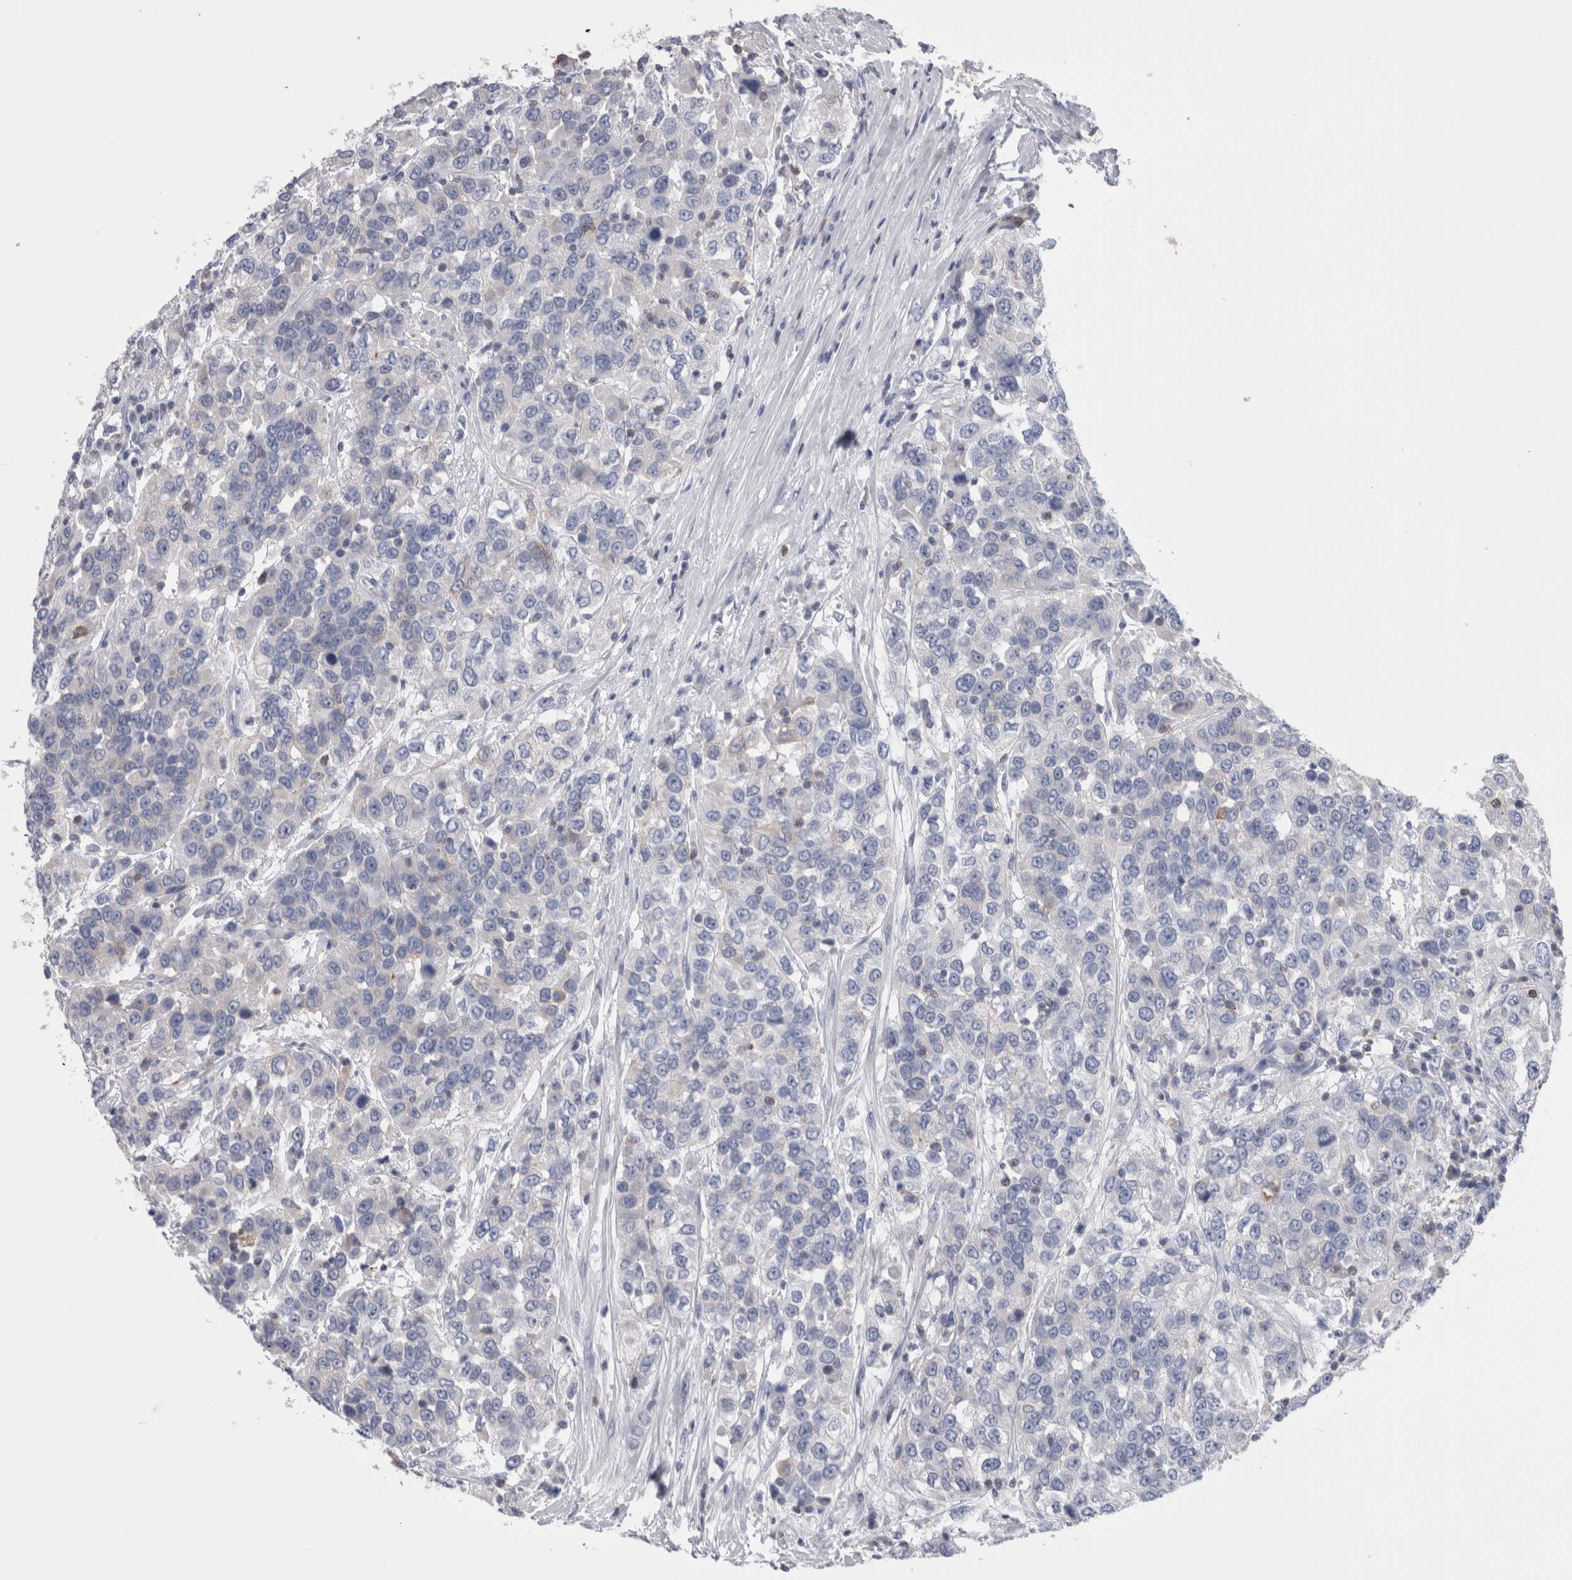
{"staining": {"intensity": "negative", "quantity": "none", "location": "none"}, "tissue": "urothelial cancer", "cell_type": "Tumor cells", "image_type": "cancer", "snomed": [{"axis": "morphology", "description": "Urothelial carcinoma, High grade"}, {"axis": "topography", "description": "Urinary bladder"}], "caption": "Immunohistochemical staining of high-grade urothelial carcinoma reveals no significant expression in tumor cells.", "gene": "DCTN6", "patient": {"sex": "female", "age": 80}}